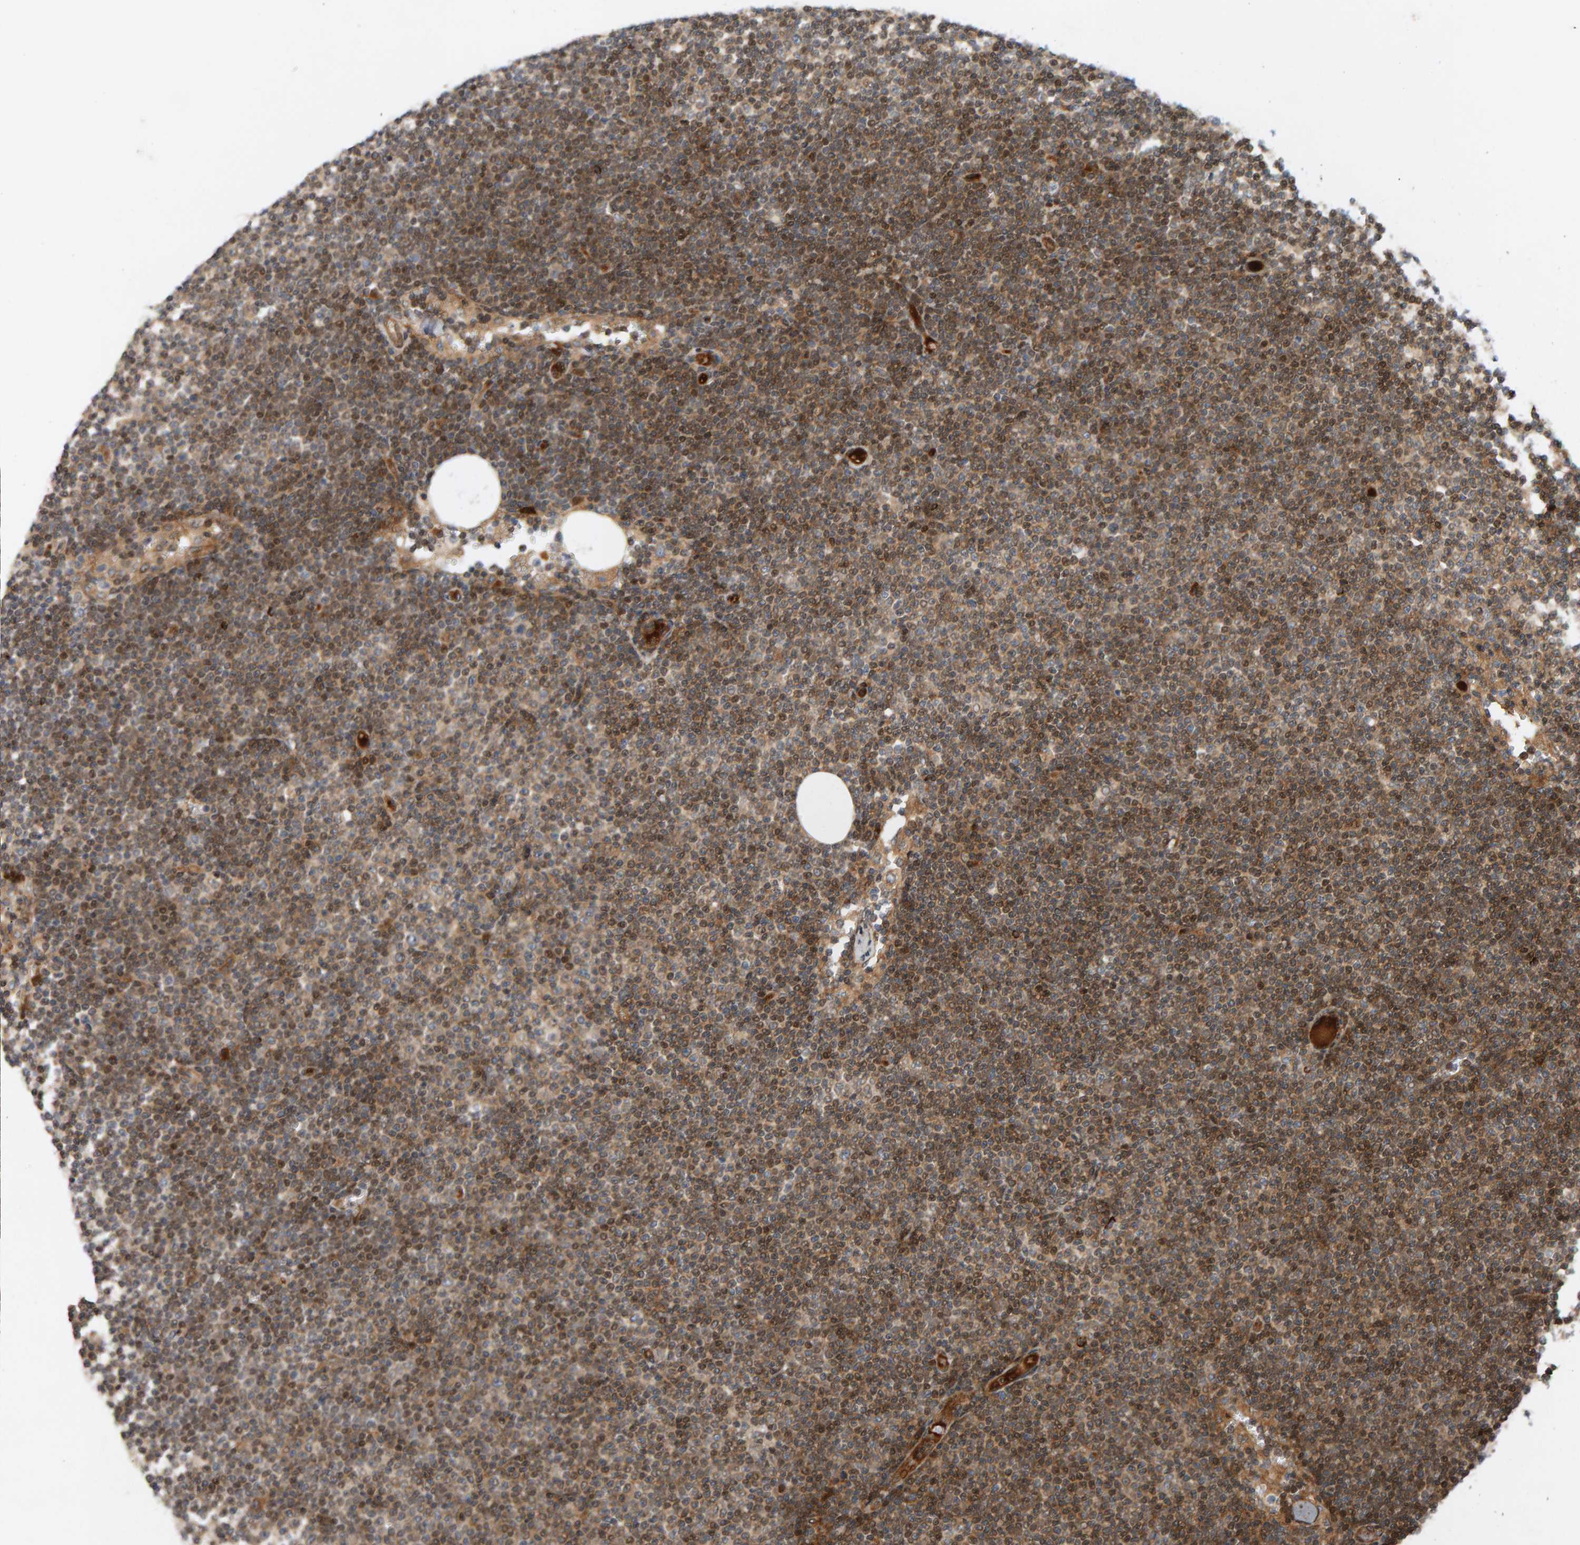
{"staining": {"intensity": "moderate", "quantity": ">75%", "location": "cytoplasmic/membranous"}, "tissue": "lymphoma", "cell_type": "Tumor cells", "image_type": "cancer", "snomed": [{"axis": "morphology", "description": "Malignant lymphoma, non-Hodgkin's type, Low grade"}, {"axis": "topography", "description": "Lymph node"}], "caption": "Lymphoma stained with a protein marker demonstrates moderate staining in tumor cells.", "gene": "BAHCC1", "patient": {"sex": "female", "age": 53}}